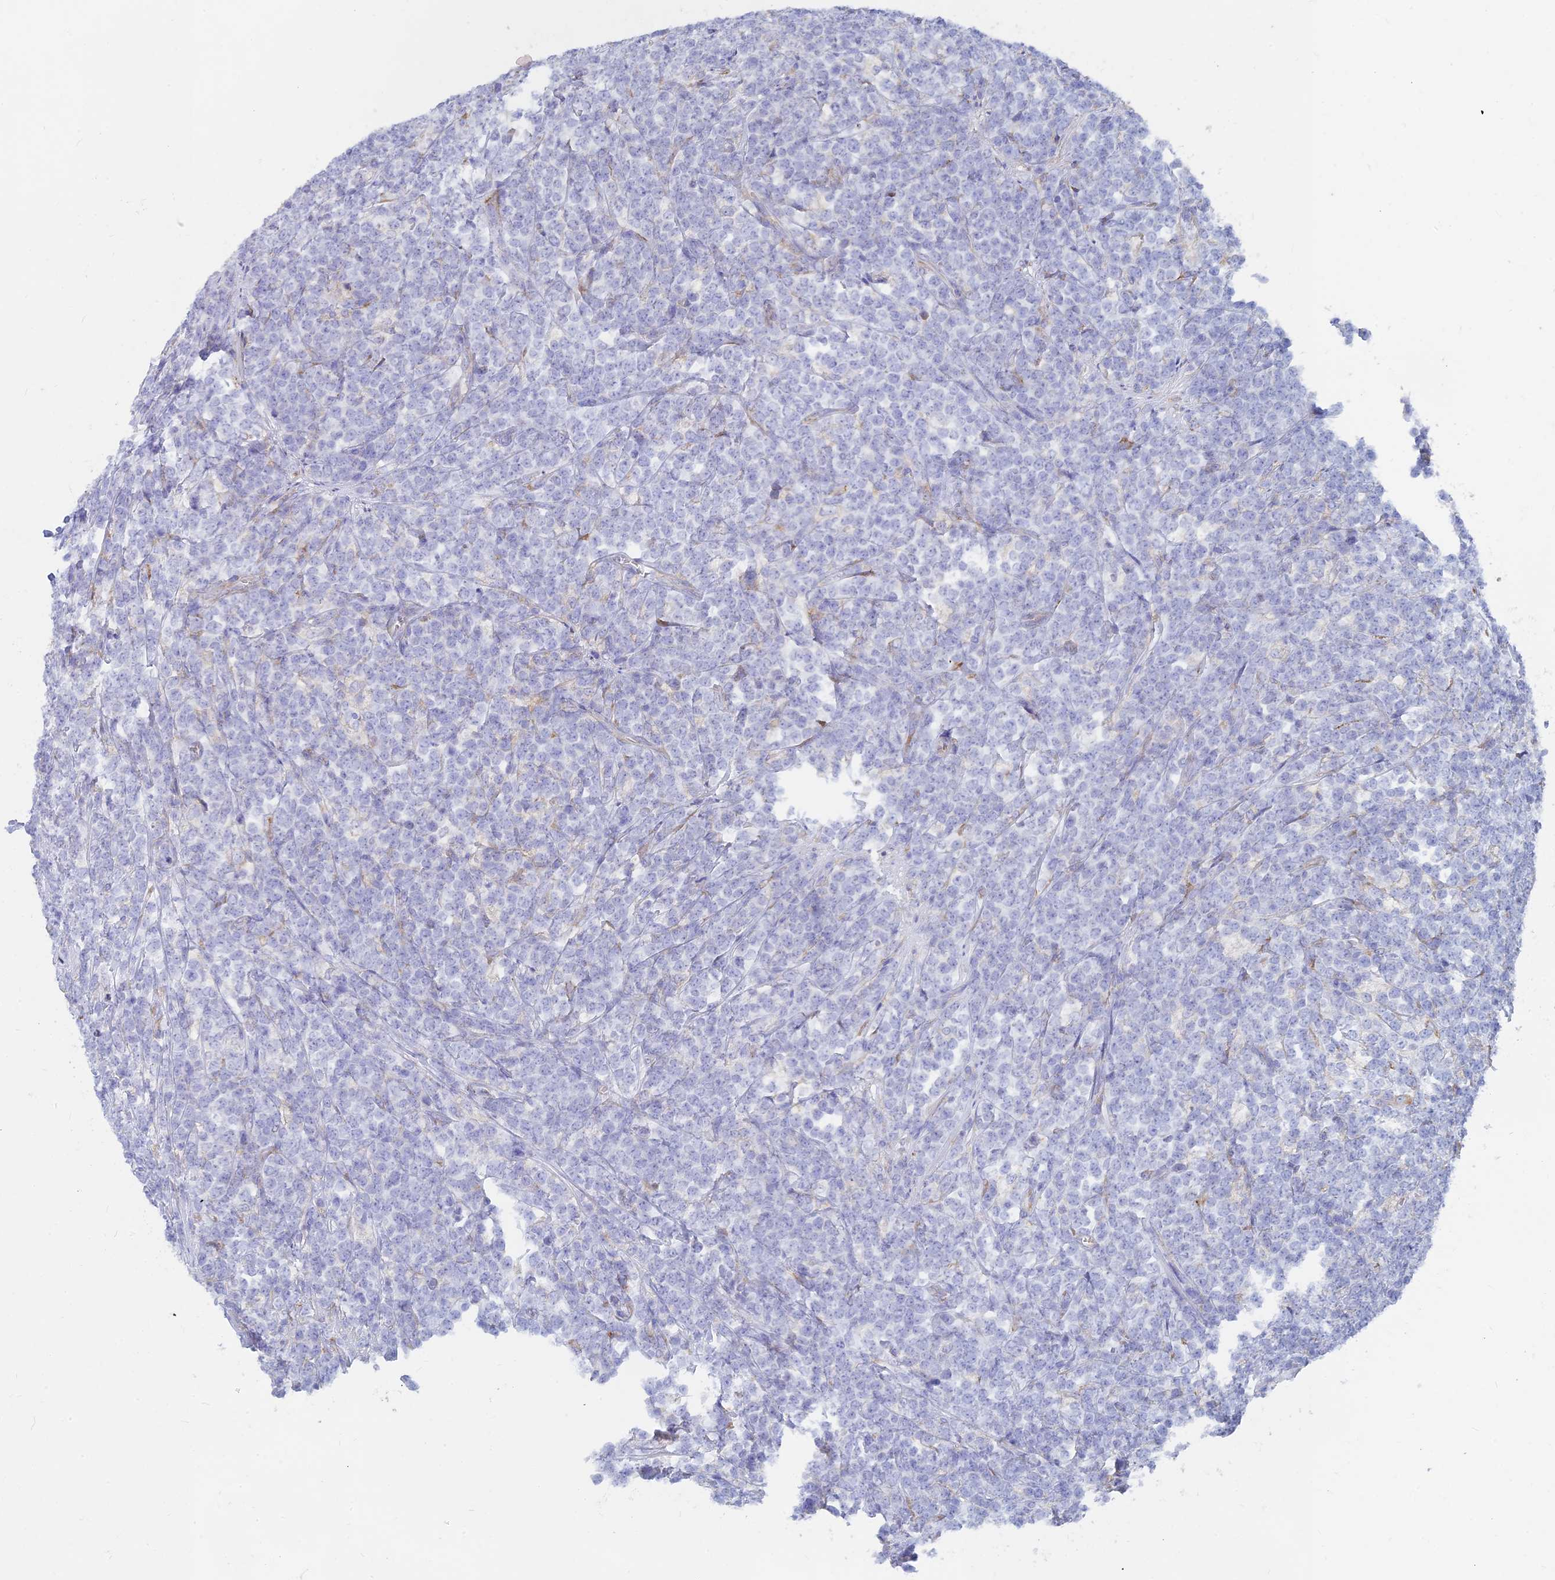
{"staining": {"intensity": "negative", "quantity": "none", "location": "none"}, "tissue": "lymphoma", "cell_type": "Tumor cells", "image_type": "cancer", "snomed": [{"axis": "morphology", "description": "Malignant lymphoma, non-Hodgkin's type, High grade"}, {"axis": "topography", "description": "Small intestine"}], "caption": "This photomicrograph is of lymphoma stained with immunohistochemistry to label a protein in brown with the nuclei are counter-stained blue. There is no staining in tumor cells. (DAB IHC visualized using brightfield microscopy, high magnification).", "gene": "WDR35", "patient": {"sex": "male", "age": 8}}